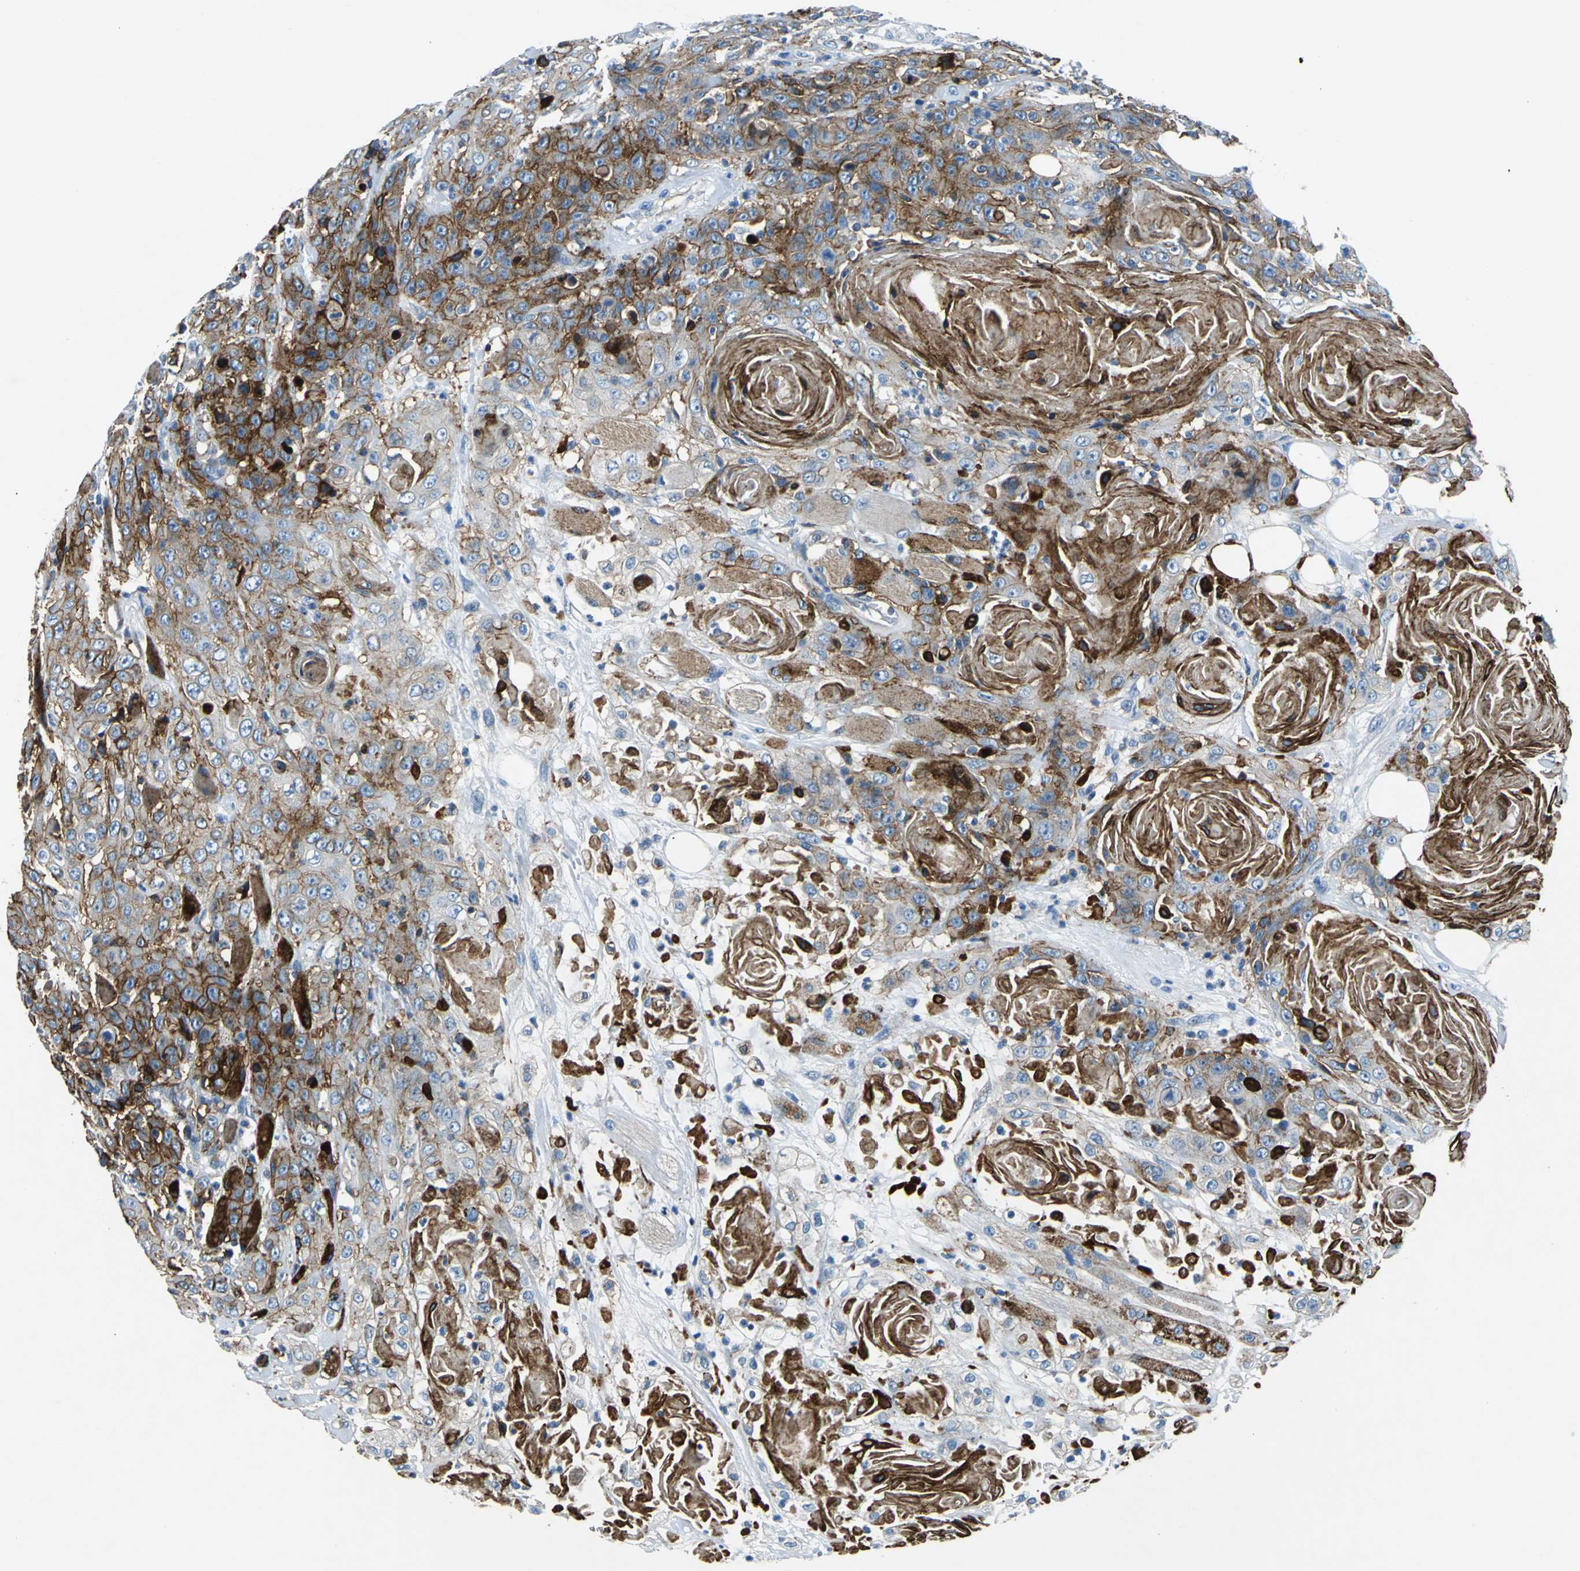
{"staining": {"intensity": "strong", "quantity": ">75%", "location": "cytoplasmic/membranous"}, "tissue": "head and neck cancer", "cell_type": "Tumor cells", "image_type": "cancer", "snomed": [{"axis": "morphology", "description": "Squamous cell carcinoma, NOS"}, {"axis": "topography", "description": "Head-Neck"}], "caption": "Immunohistochemical staining of human head and neck cancer (squamous cell carcinoma) demonstrates strong cytoplasmic/membranous protein staining in approximately >75% of tumor cells.", "gene": "RPS13", "patient": {"sex": "female", "age": 84}}